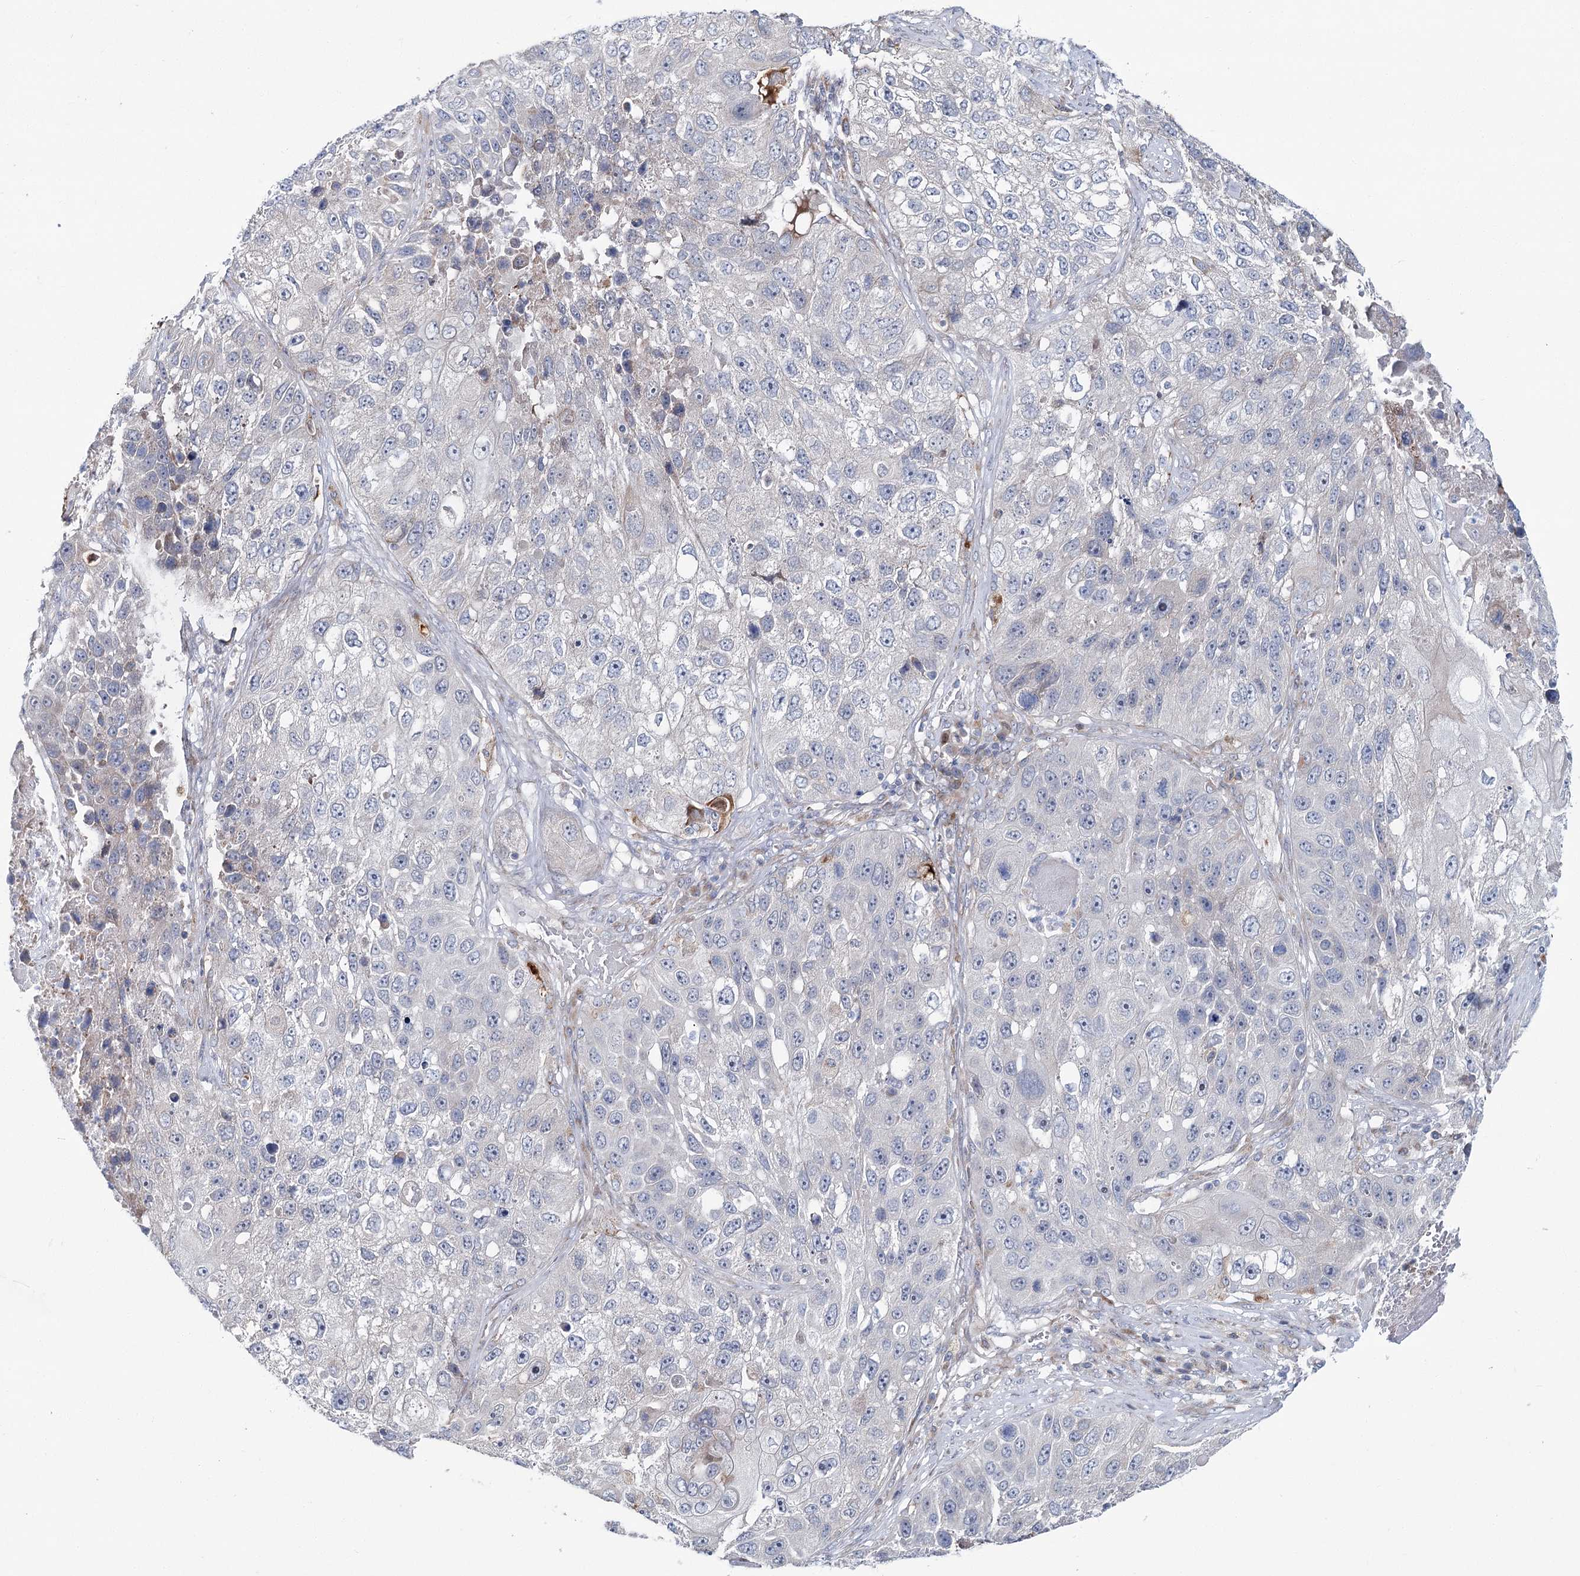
{"staining": {"intensity": "negative", "quantity": "none", "location": "none"}, "tissue": "lung cancer", "cell_type": "Tumor cells", "image_type": "cancer", "snomed": [{"axis": "morphology", "description": "Squamous cell carcinoma, NOS"}, {"axis": "topography", "description": "Lung"}], "caption": "DAB (3,3'-diaminobenzidine) immunohistochemical staining of squamous cell carcinoma (lung) demonstrates no significant staining in tumor cells.", "gene": "CPLANE1", "patient": {"sex": "male", "age": 61}}